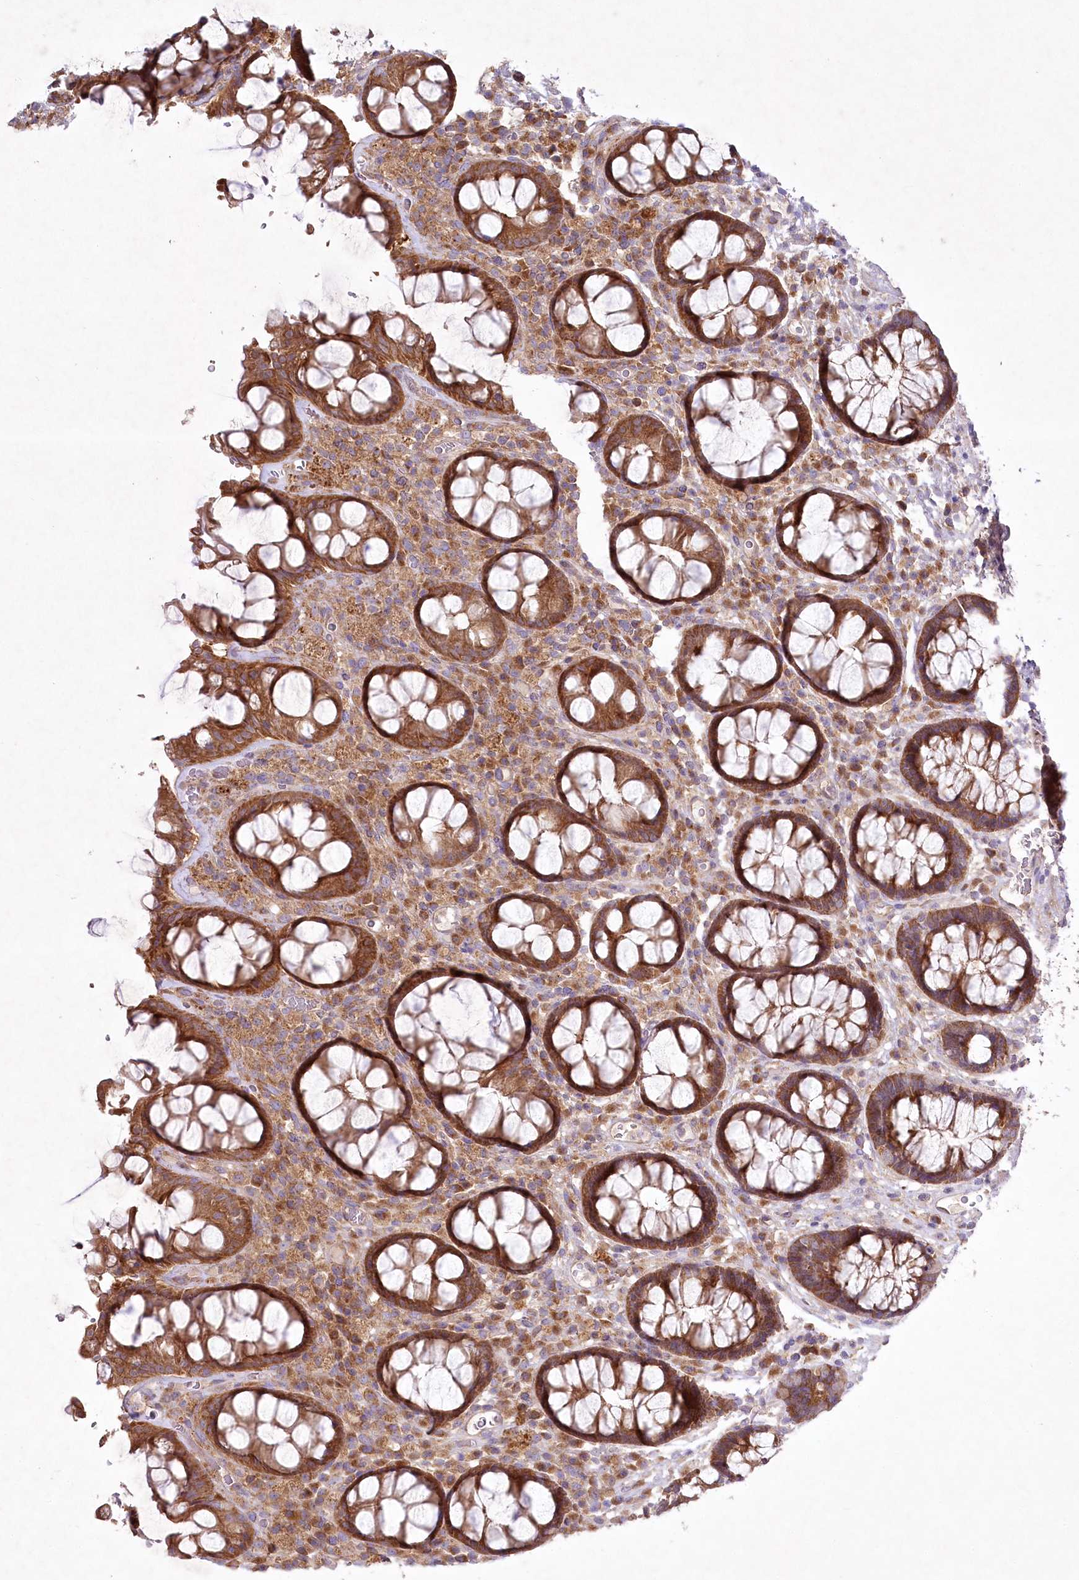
{"staining": {"intensity": "moderate", "quantity": ">75%", "location": "cytoplasmic/membranous"}, "tissue": "rectum", "cell_type": "Glandular cells", "image_type": "normal", "snomed": [{"axis": "morphology", "description": "Normal tissue, NOS"}, {"axis": "topography", "description": "Rectum"}], "caption": "The immunohistochemical stain labels moderate cytoplasmic/membranous staining in glandular cells of normal rectum. The staining was performed using DAB to visualize the protein expression in brown, while the nuclei were stained in blue with hematoxylin (Magnification: 20x).", "gene": "PYROXD1", "patient": {"sex": "male", "age": 64}}